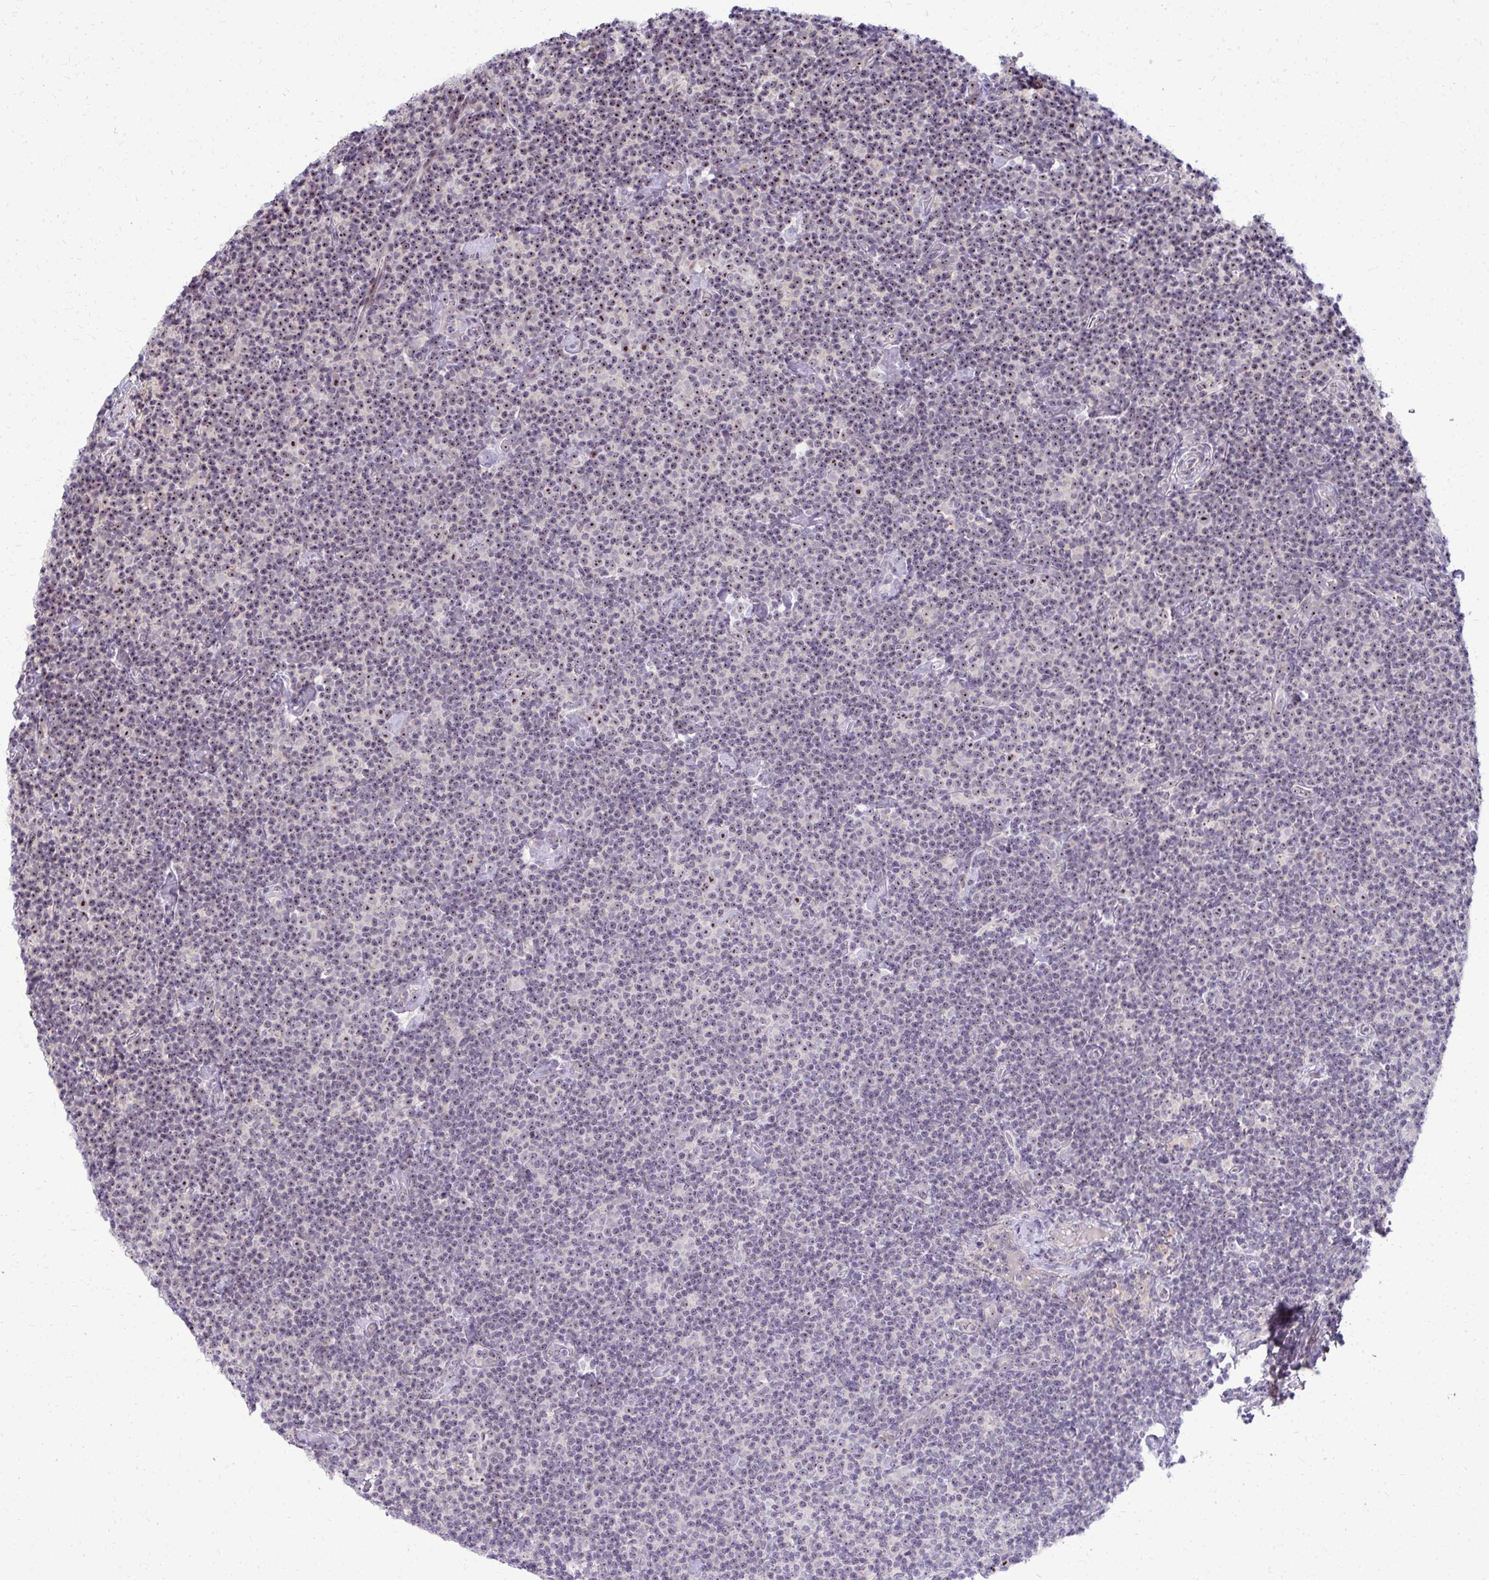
{"staining": {"intensity": "weak", "quantity": ">75%", "location": "nuclear"}, "tissue": "lymphoma", "cell_type": "Tumor cells", "image_type": "cancer", "snomed": [{"axis": "morphology", "description": "Malignant lymphoma, non-Hodgkin's type, Low grade"}, {"axis": "topography", "description": "Lymph node"}], "caption": "A high-resolution image shows immunohistochemistry staining of malignant lymphoma, non-Hodgkin's type (low-grade), which exhibits weak nuclear positivity in about >75% of tumor cells. (Brightfield microscopy of DAB IHC at high magnification).", "gene": "NUDT16", "patient": {"sex": "male", "age": 81}}